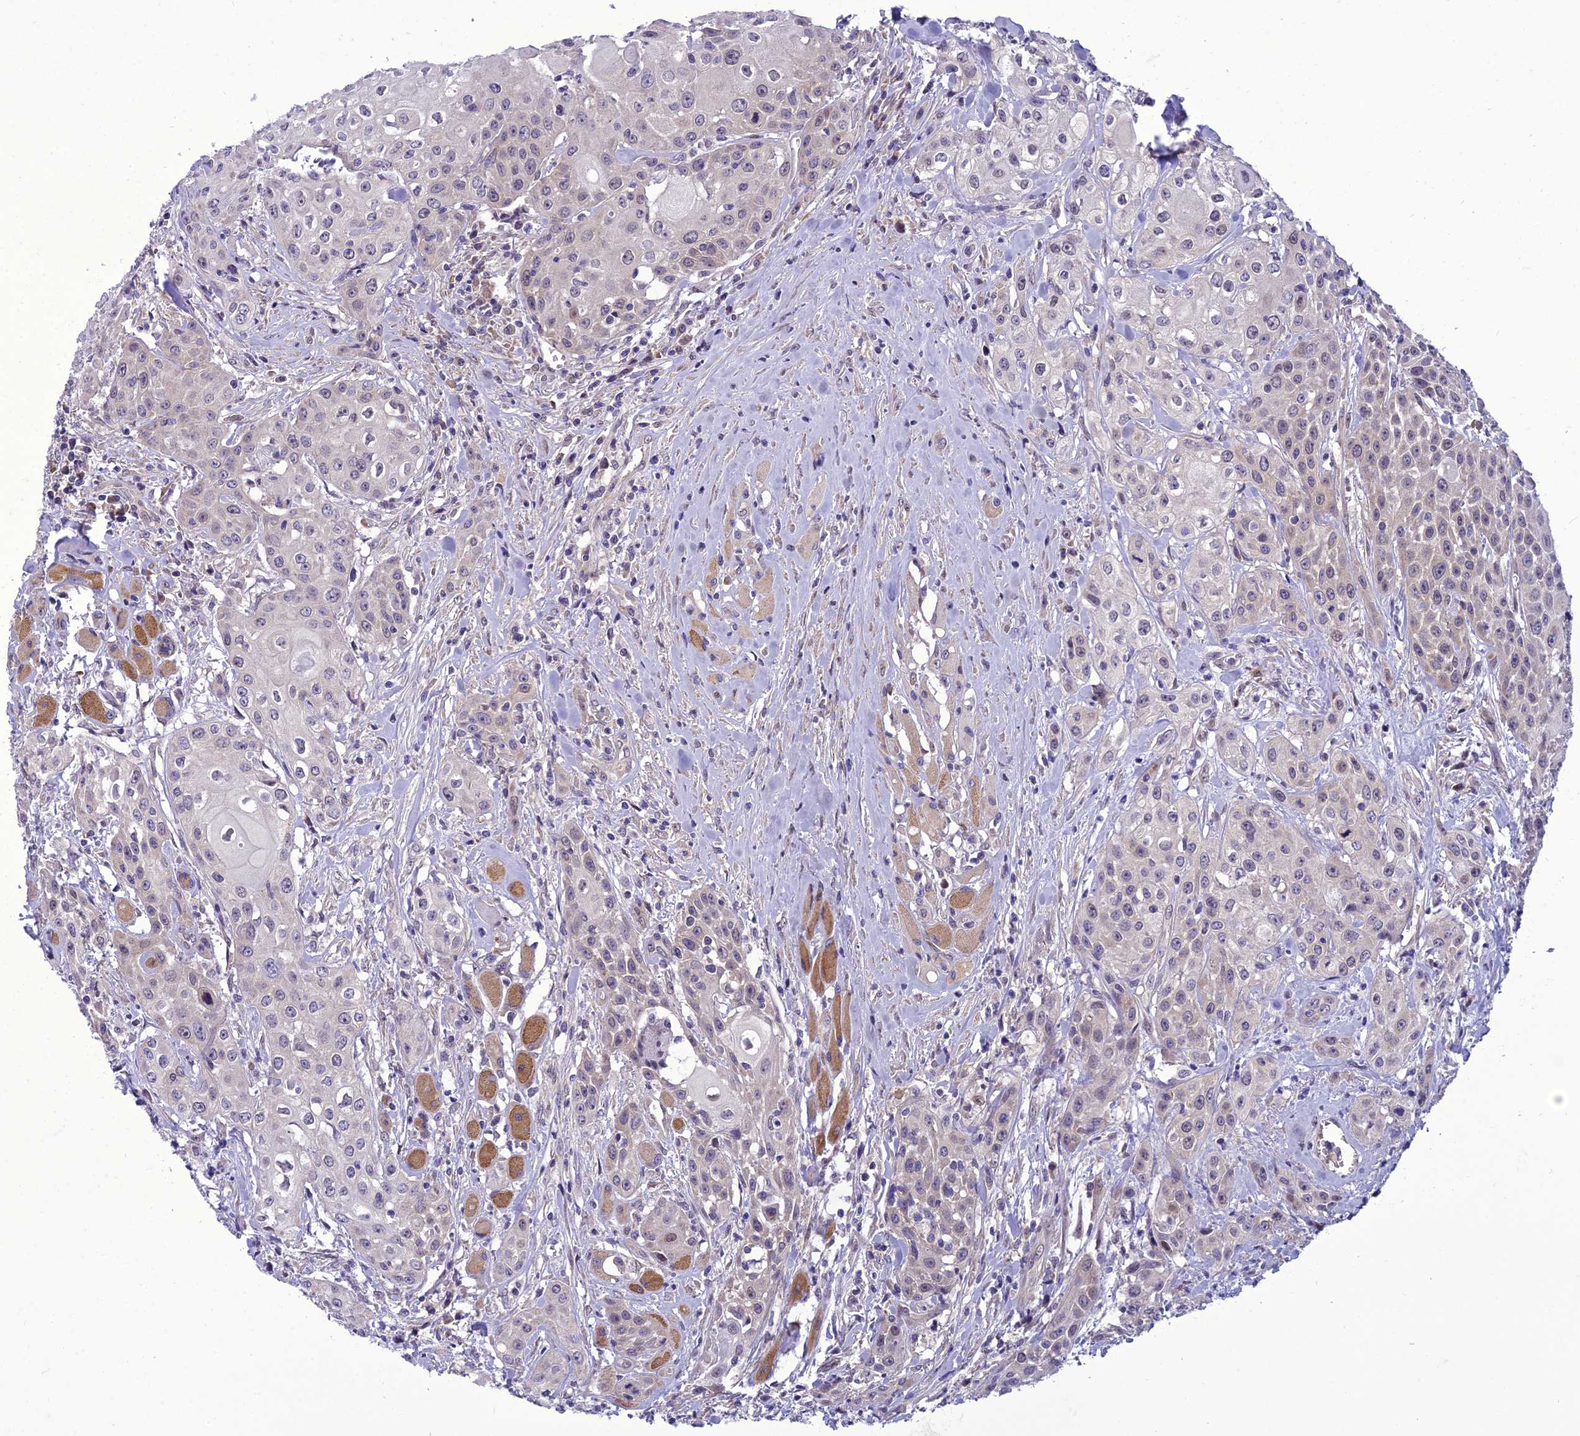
{"staining": {"intensity": "weak", "quantity": "25%-75%", "location": "cytoplasmic/membranous,nuclear"}, "tissue": "head and neck cancer", "cell_type": "Tumor cells", "image_type": "cancer", "snomed": [{"axis": "morphology", "description": "Squamous cell carcinoma, NOS"}, {"axis": "topography", "description": "Oral tissue"}, {"axis": "topography", "description": "Head-Neck"}], "caption": "Head and neck squamous cell carcinoma stained with DAB (3,3'-diaminobenzidine) IHC displays low levels of weak cytoplasmic/membranous and nuclear positivity in about 25%-75% of tumor cells.", "gene": "GAB4", "patient": {"sex": "female", "age": 82}}